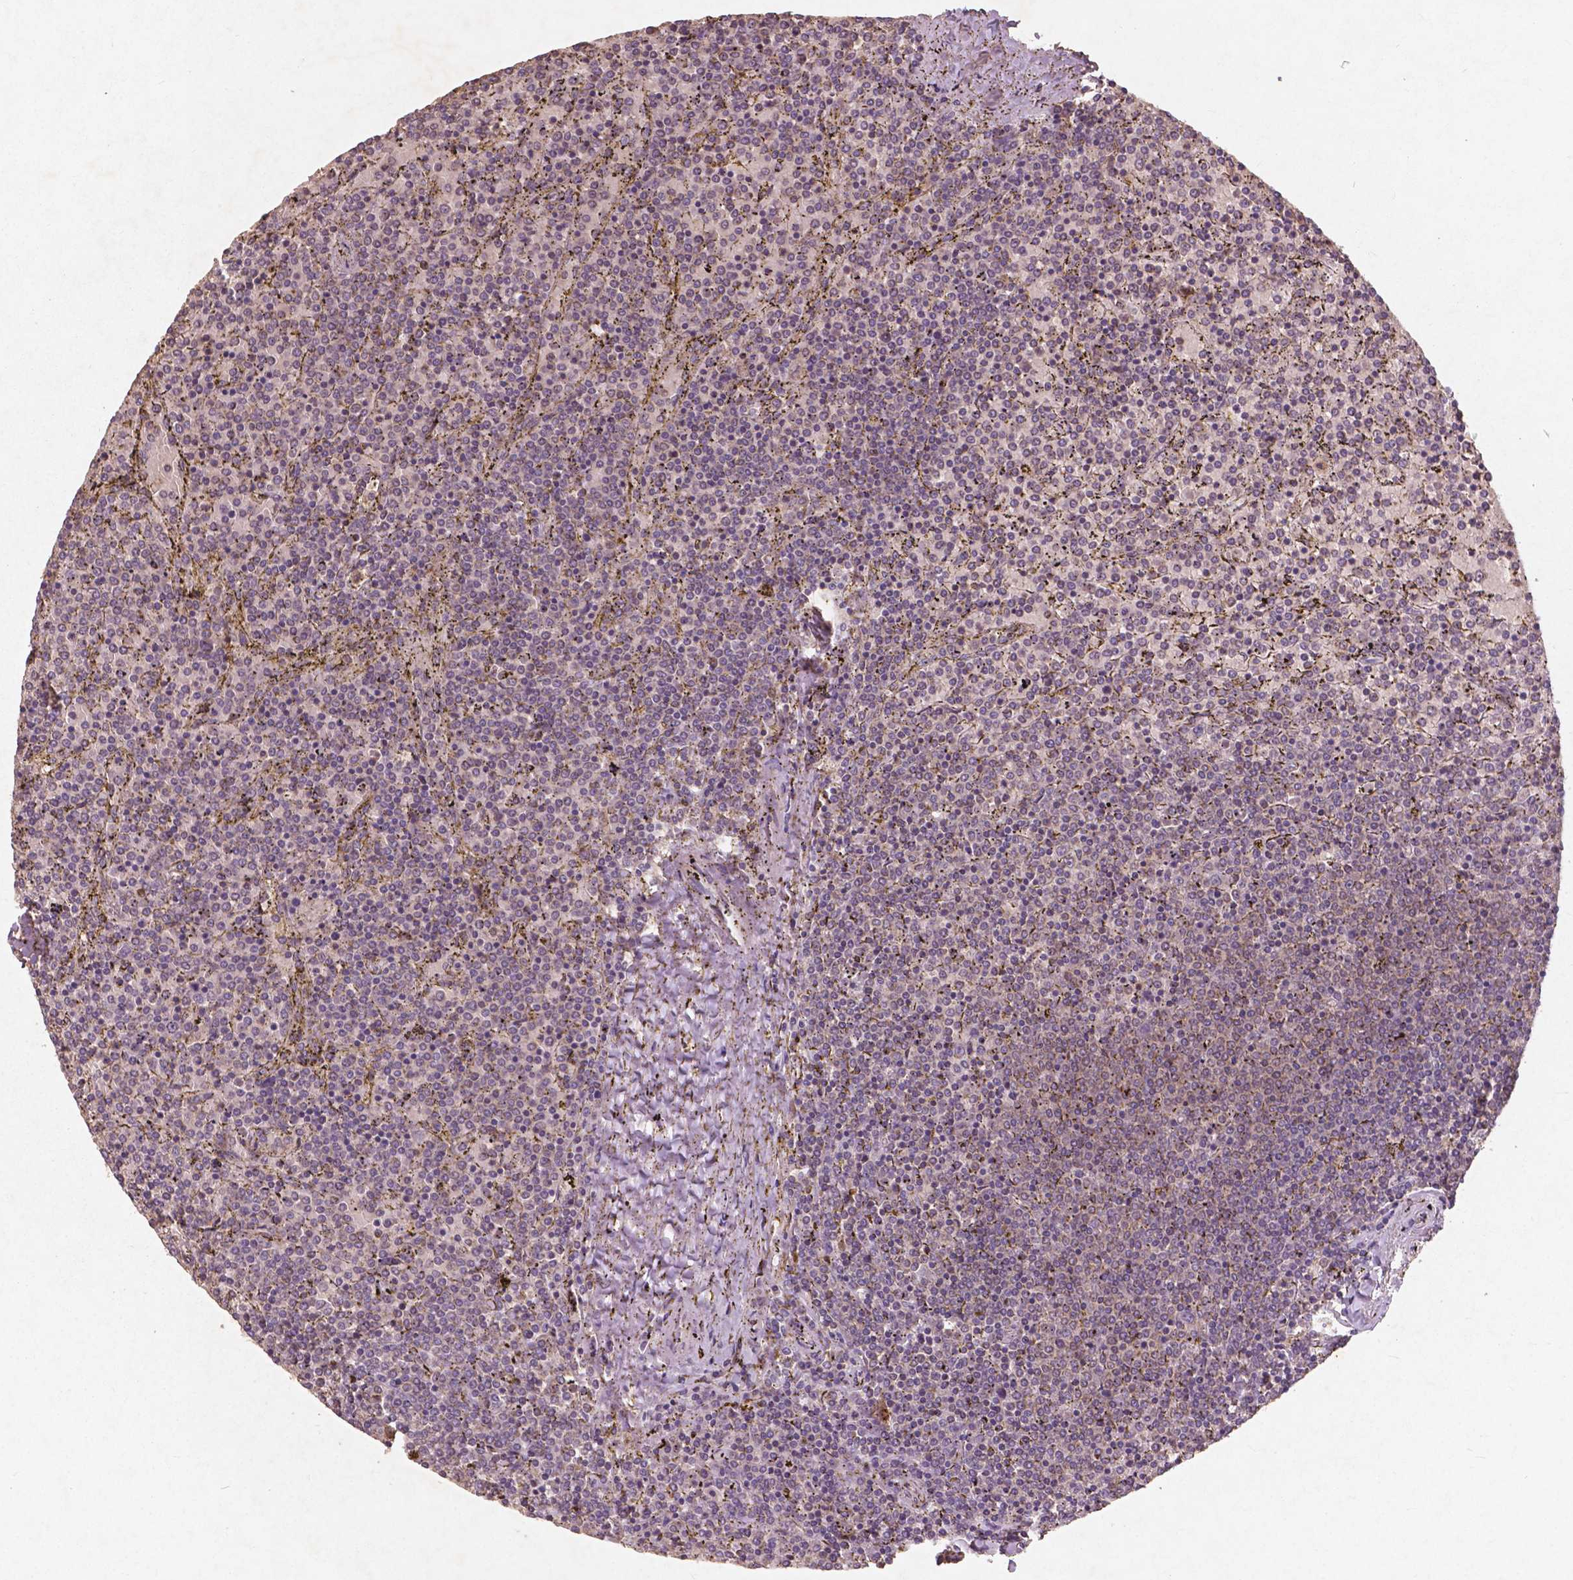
{"staining": {"intensity": "negative", "quantity": "none", "location": "none"}, "tissue": "lymphoma", "cell_type": "Tumor cells", "image_type": "cancer", "snomed": [{"axis": "morphology", "description": "Malignant lymphoma, non-Hodgkin's type, Low grade"}, {"axis": "topography", "description": "Spleen"}], "caption": "A high-resolution image shows immunohistochemistry staining of lymphoma, which reveals no significant expression in tumor cells.", "gene": "ST6GALNAC5", "patient": {"sex": "female", "age": 77}}